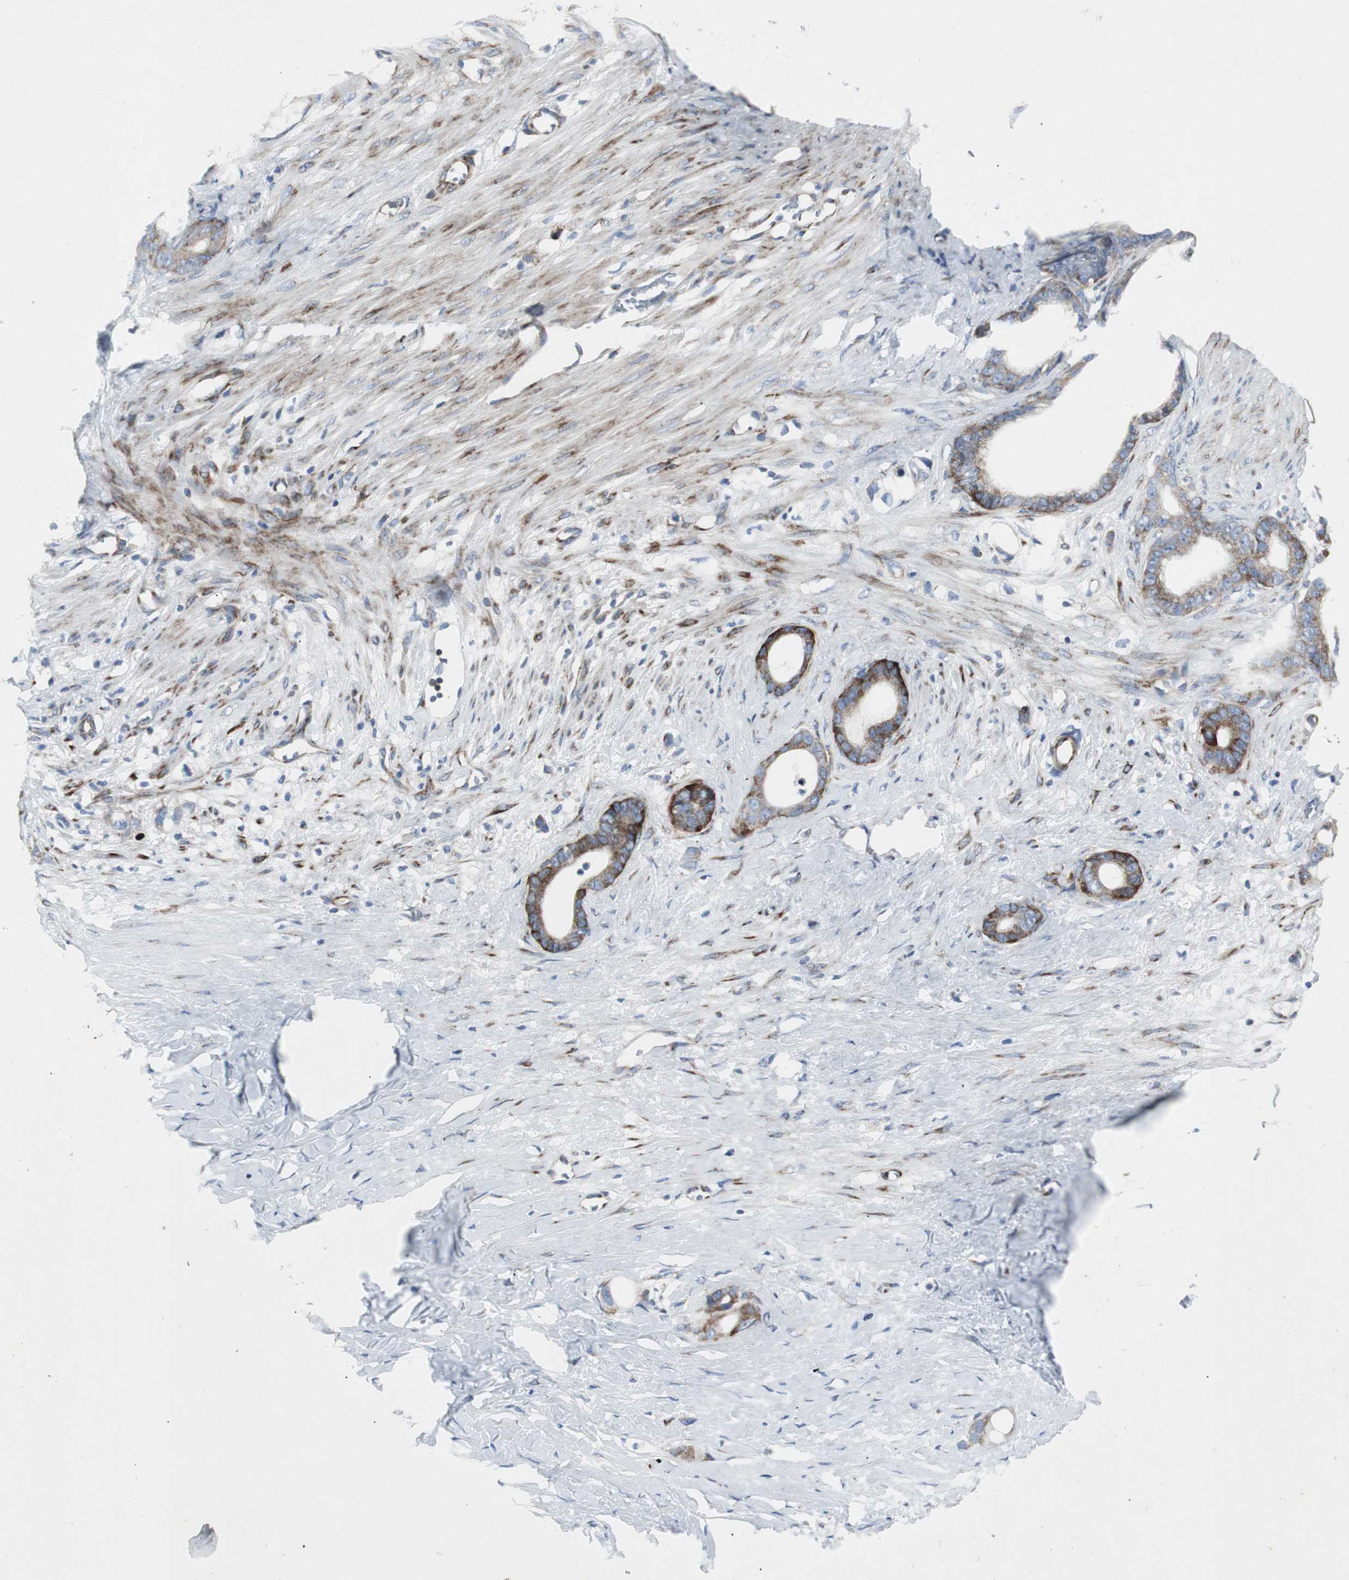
{"staining": {"intensity": "strong", "quantity": "25%-75%", "location": "cytoplasmic/membranous"}, "tissue": "stomach cancer", "cell_type": "Tumor cells", "image_type": "cancer", "snomed": [{"axis": "morphology", "description": "Adenocarcinoma, NOS"}, {"axis": "topography", "description": "Stomach"}], "caption": "Immunohistochemical staining of human stomach adenocarcinoma exhibits high levels of strong cytoplasmic/membranous staining in approximately 25%-75% of tumor cells. (DAB (3,3'-diaminobenzidine) = brown stain, brightfield microscopy at high magnification).", "gene": "BBC3", "patient": {"sex": "female", "age": 75}}